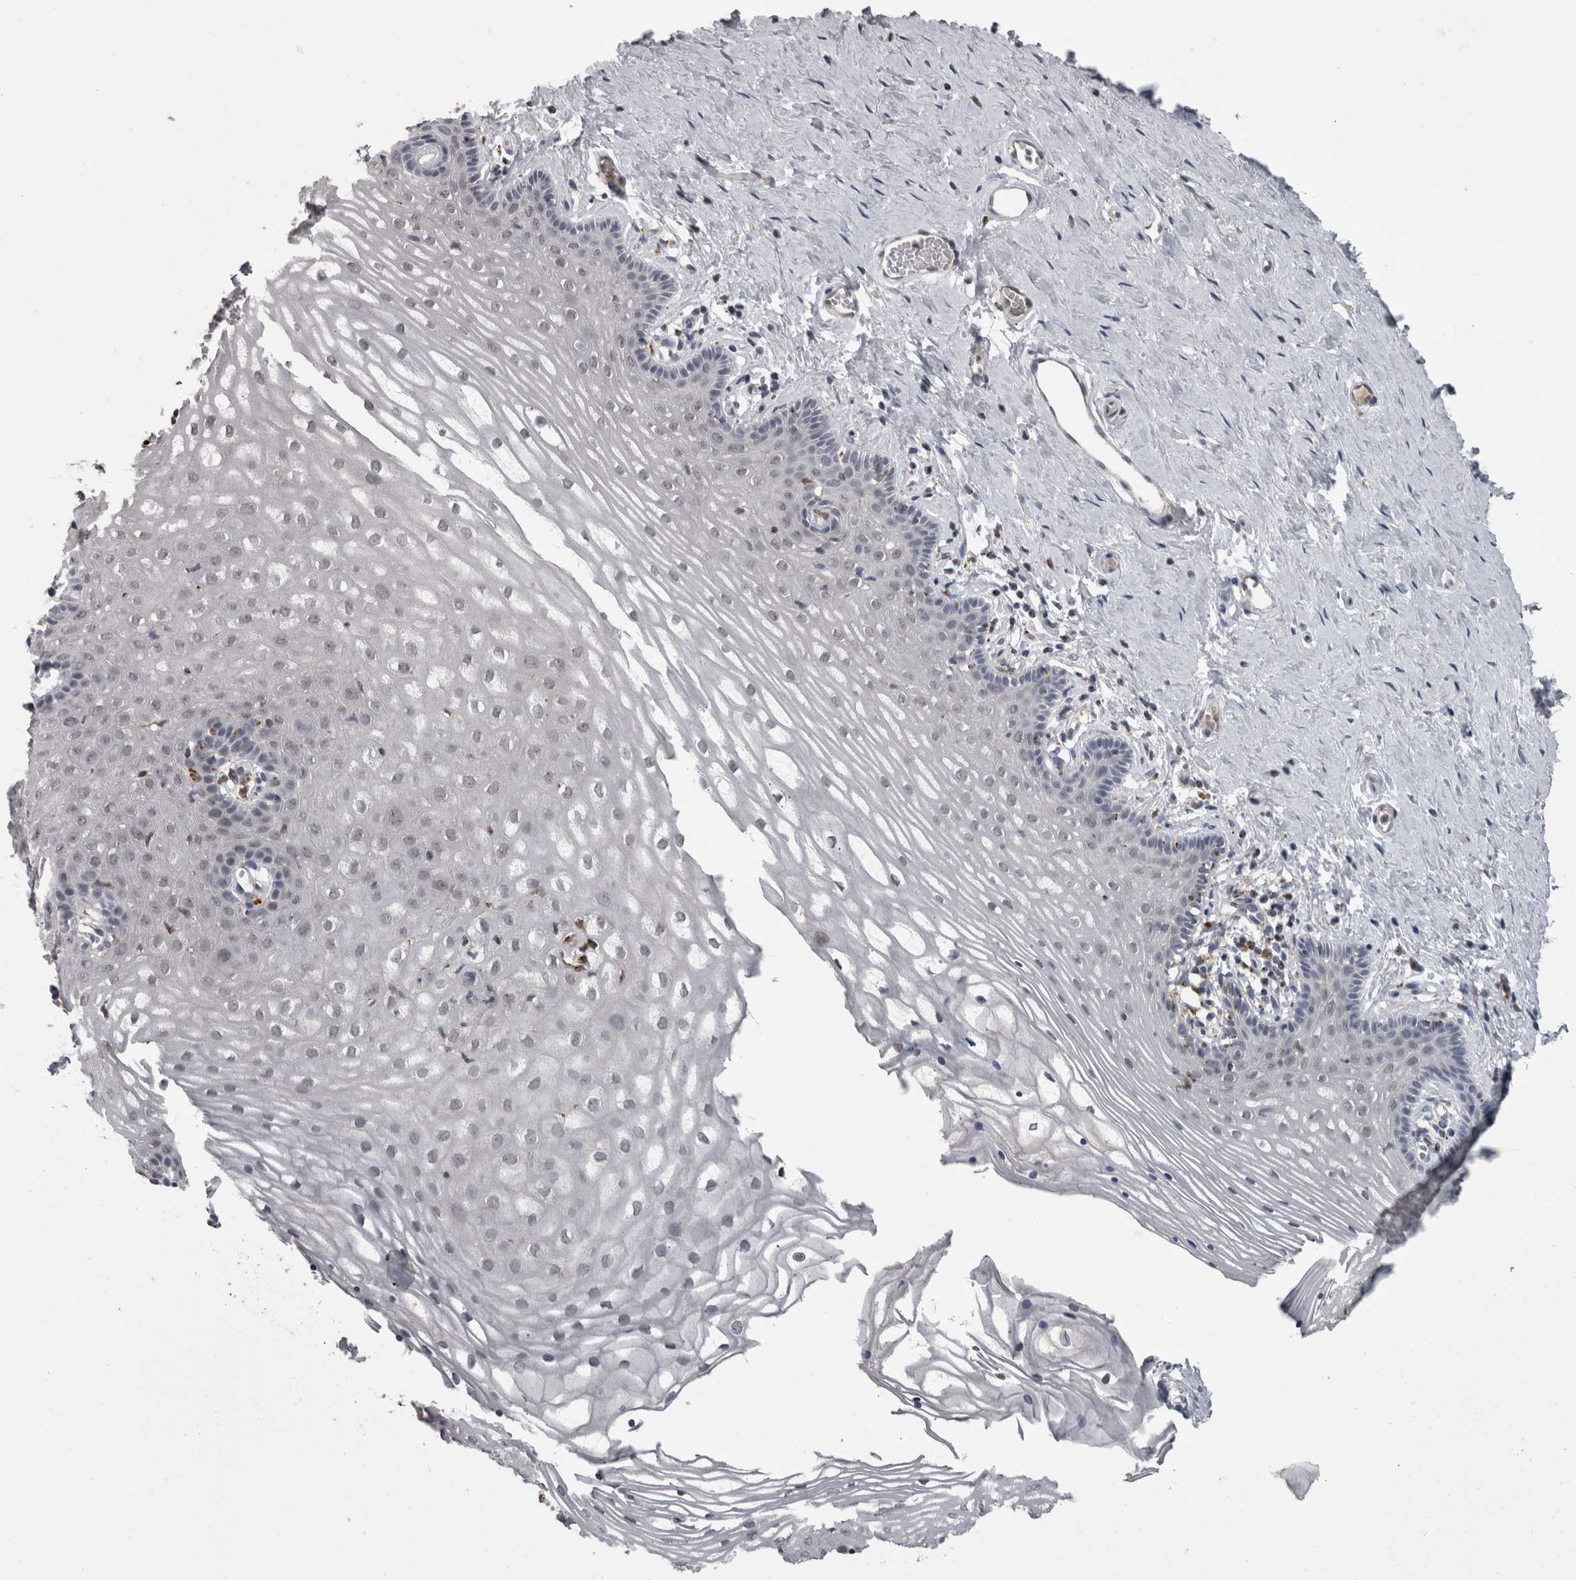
{"staining": {"intensity": "weak", "quantity": "<25%", "location": "nuclear"}, "tissue": "vagina", "cell_type": "Squamous epithelial cells", "image_type": "normal", "snomed": [{"axis": "morphology", "description": "Normal tissue, NOS"}, {"axis": "topography", "description": "Vagina"}], "caption": "This is a photomicrograph of IHC staining of benign vagina, which shows no positivity in squamous epithelial cells. Brightfield microscopy of immunohistochemistry stained with DAB (3,3'-diaminobenzidine) (brown) and hematoxylin (blue), captured at high magnification.", "gene": "NAAA", "patient": {"sex": "female", "age": 32}}